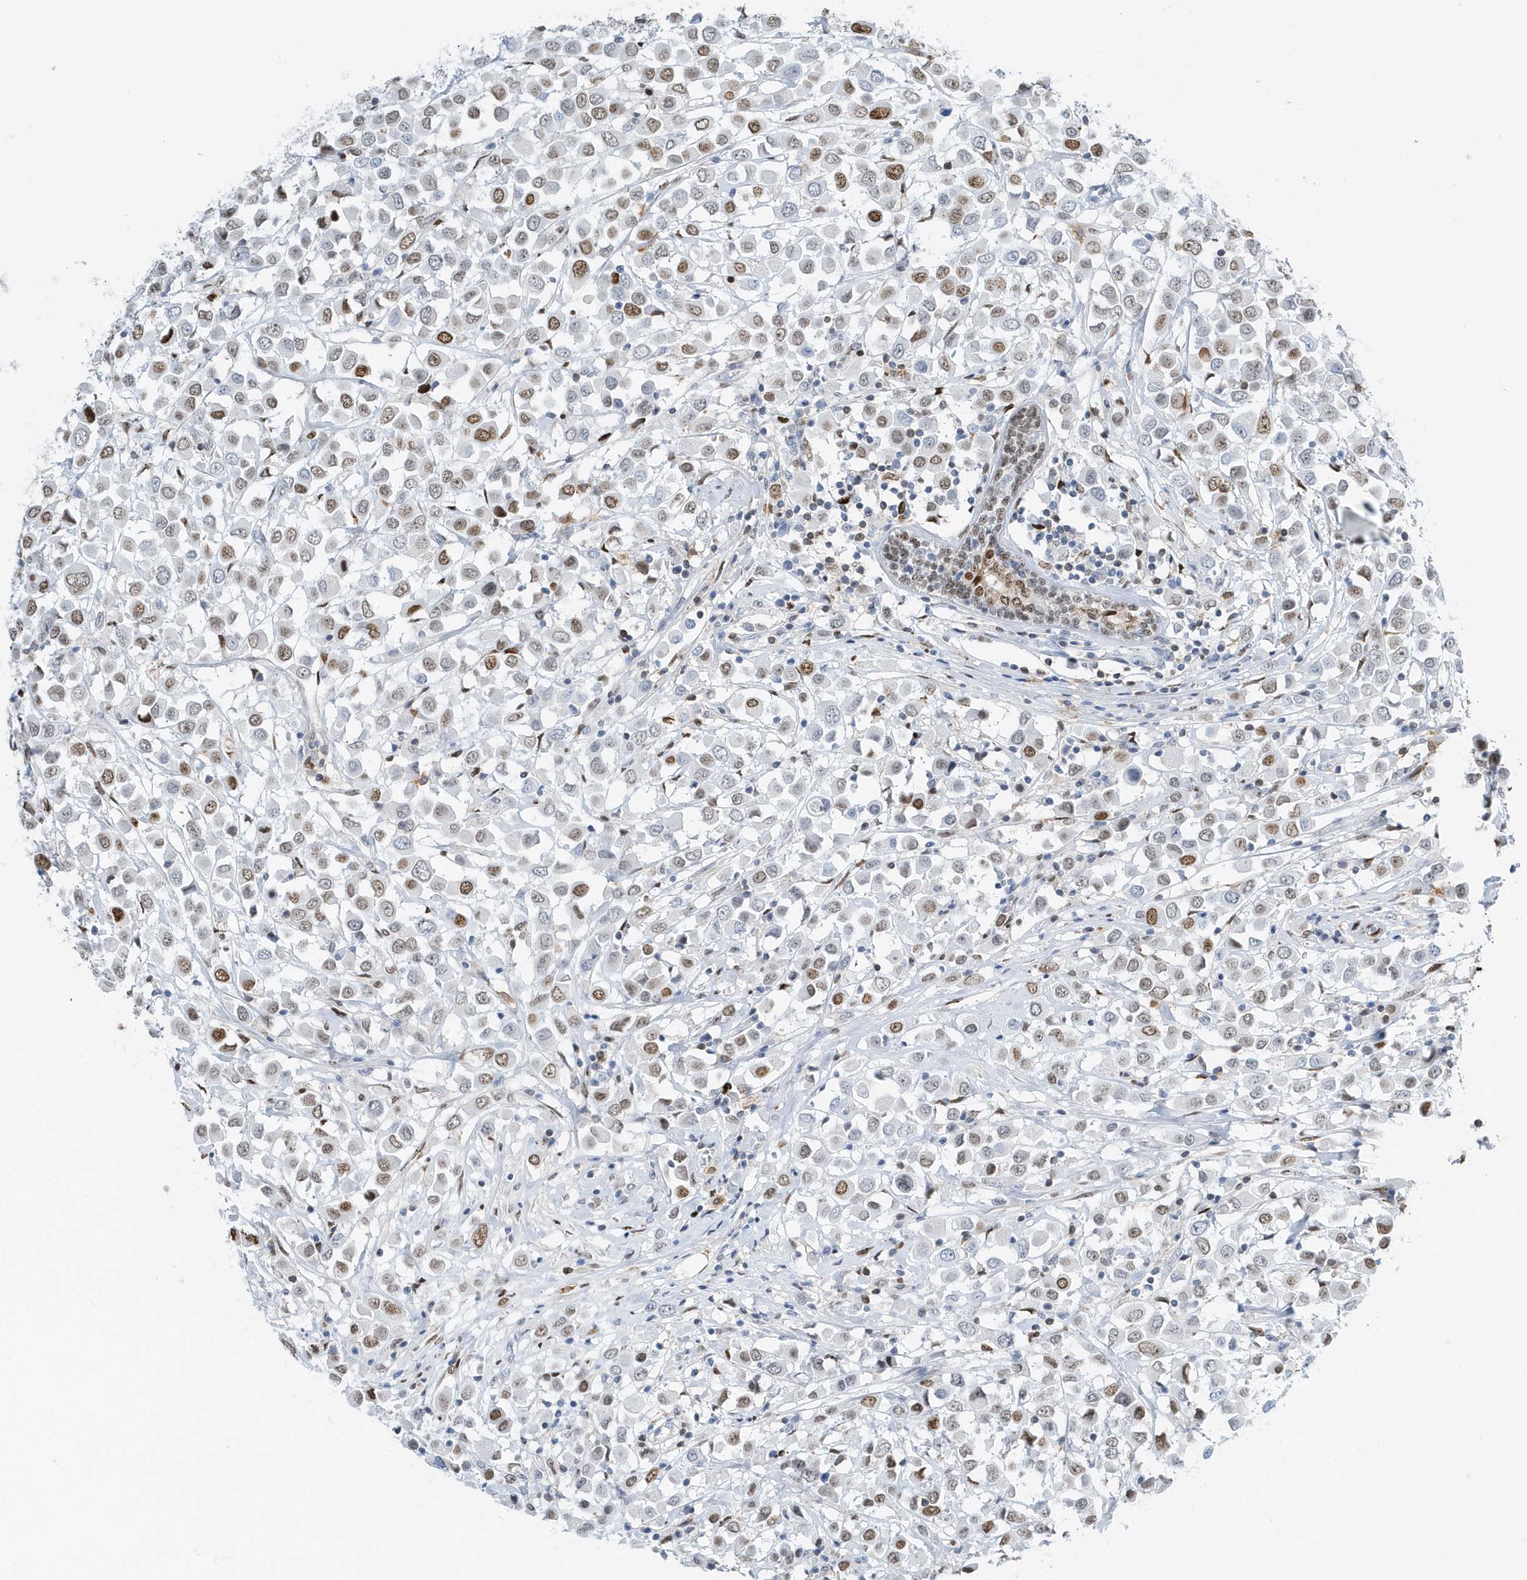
{"staining": {"intensity": "moderate", "quantity": "25%-75%", "location": "nuclear"}, "tissue": "breast cancer", "cell_type": "Tumor cells", "image_type": "cancer", "snomed": [{"axis": "morphology", "description": "Duct carcinoma"}, {"axis": "topography", "description": "Breast"}], "caption": "Protein expression analysis of breast cancer exhibits moderate nuclear staining in about 25%-75% of tumor cells.", "gene": "MACROH2A2", "patient": {"sex": "female", "age": 61}}